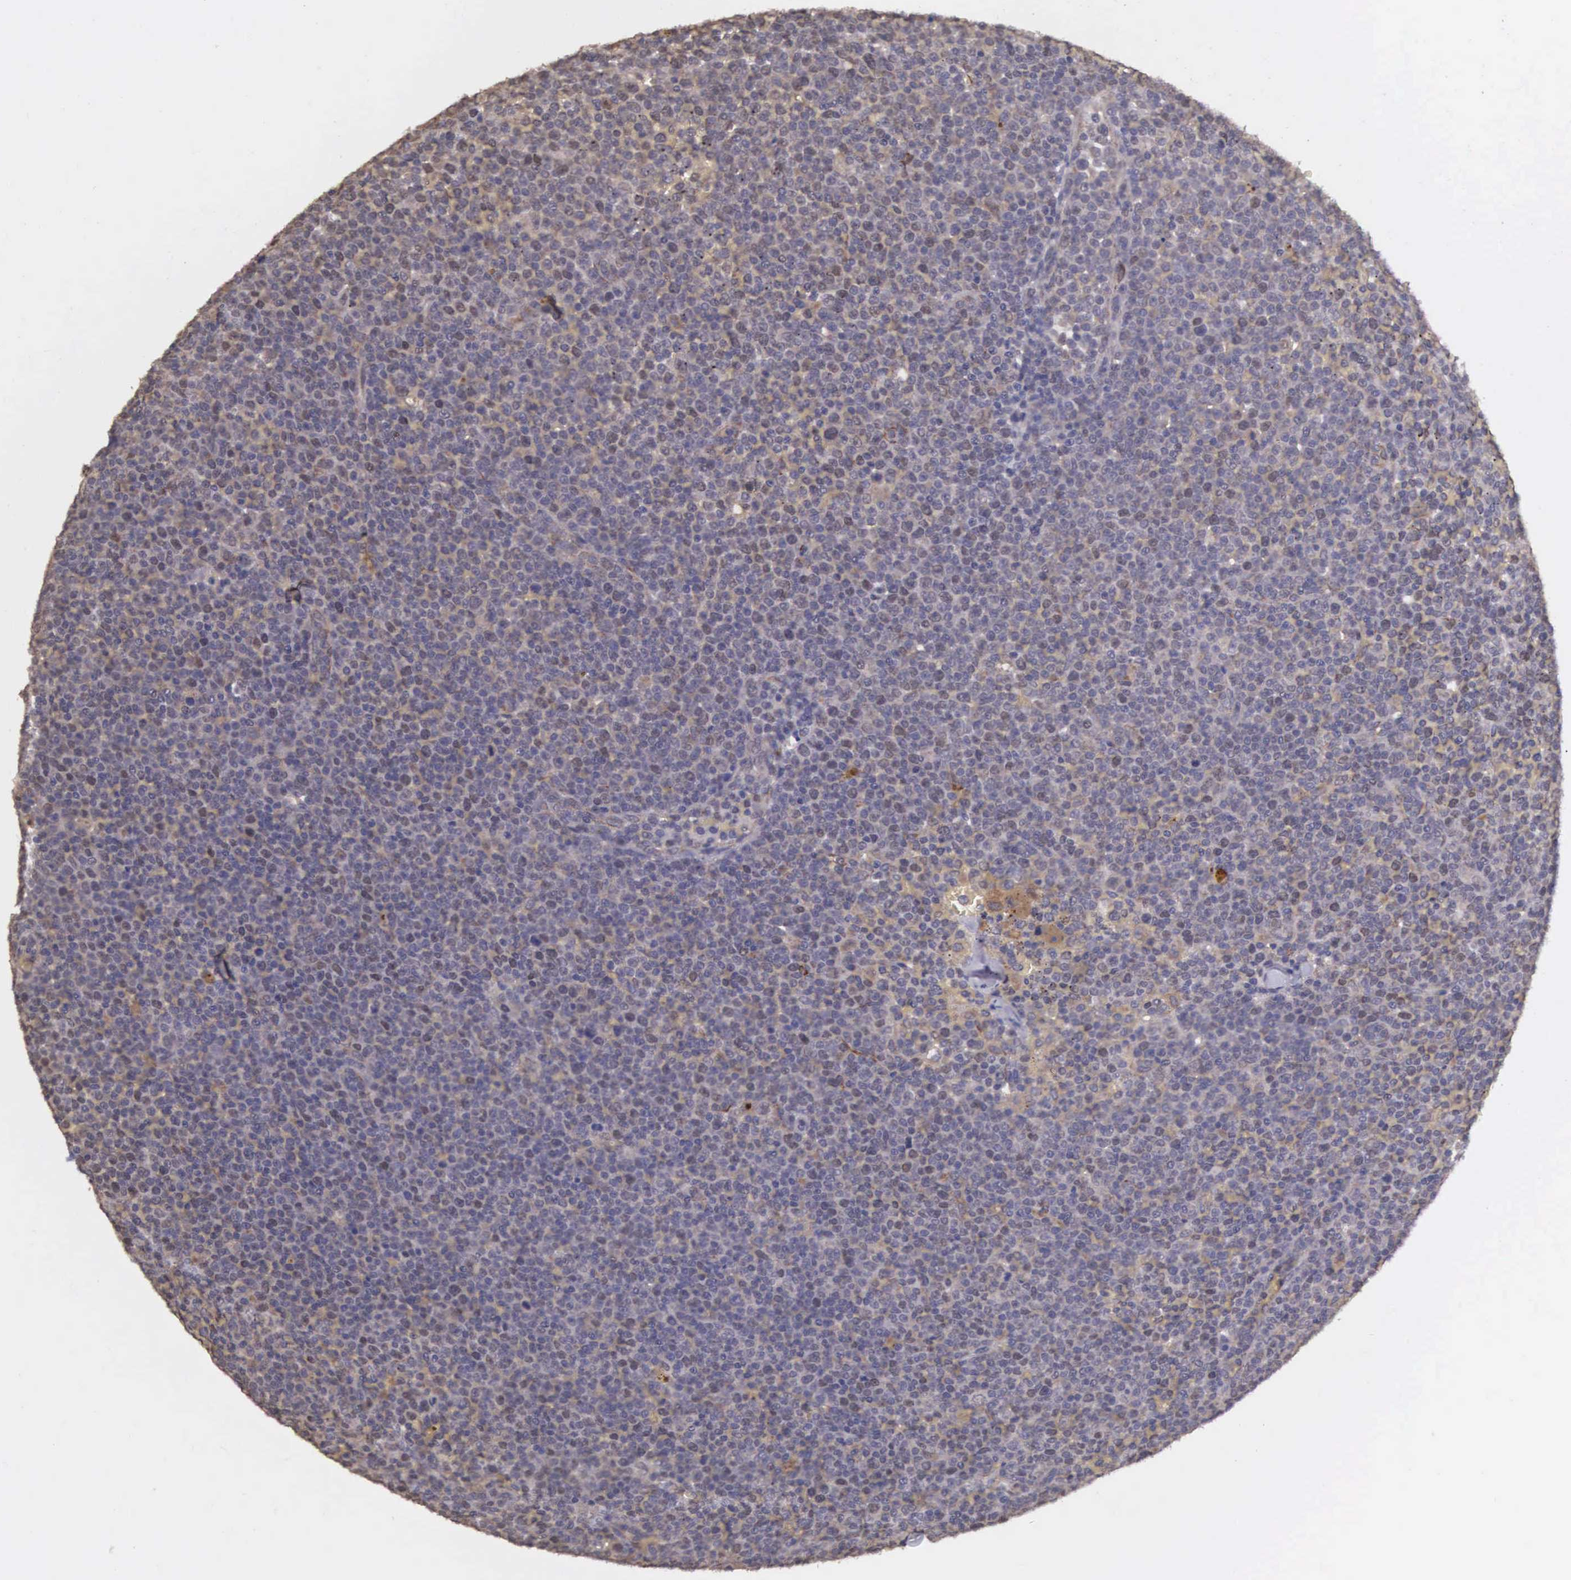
{"staining": {"intensity": "weak", "quantity": "25%-75%", "location": "cytoplasmic/membranous,nuclear"}, "tissue": "lymphoma", "cell_type": "Tumor cells", "image_type": "cancer", "snomed": [{"axis": "morphology", "description": "Malignant lymphoma, non-Hodgkin's type, Low grade"}, {"axis": "topography", "description": "Lymph node"}], "caption": "Low-grade malignant lymphoma, non-Hodgkin's type stained with immunohistochemistry (IHC) reveals weak cytoplasmic/membranous and nuclear staining in about 25%-75% of tumor cells.", "gene": "CDC45", "patient": {"sex": "male", "age": 50}}